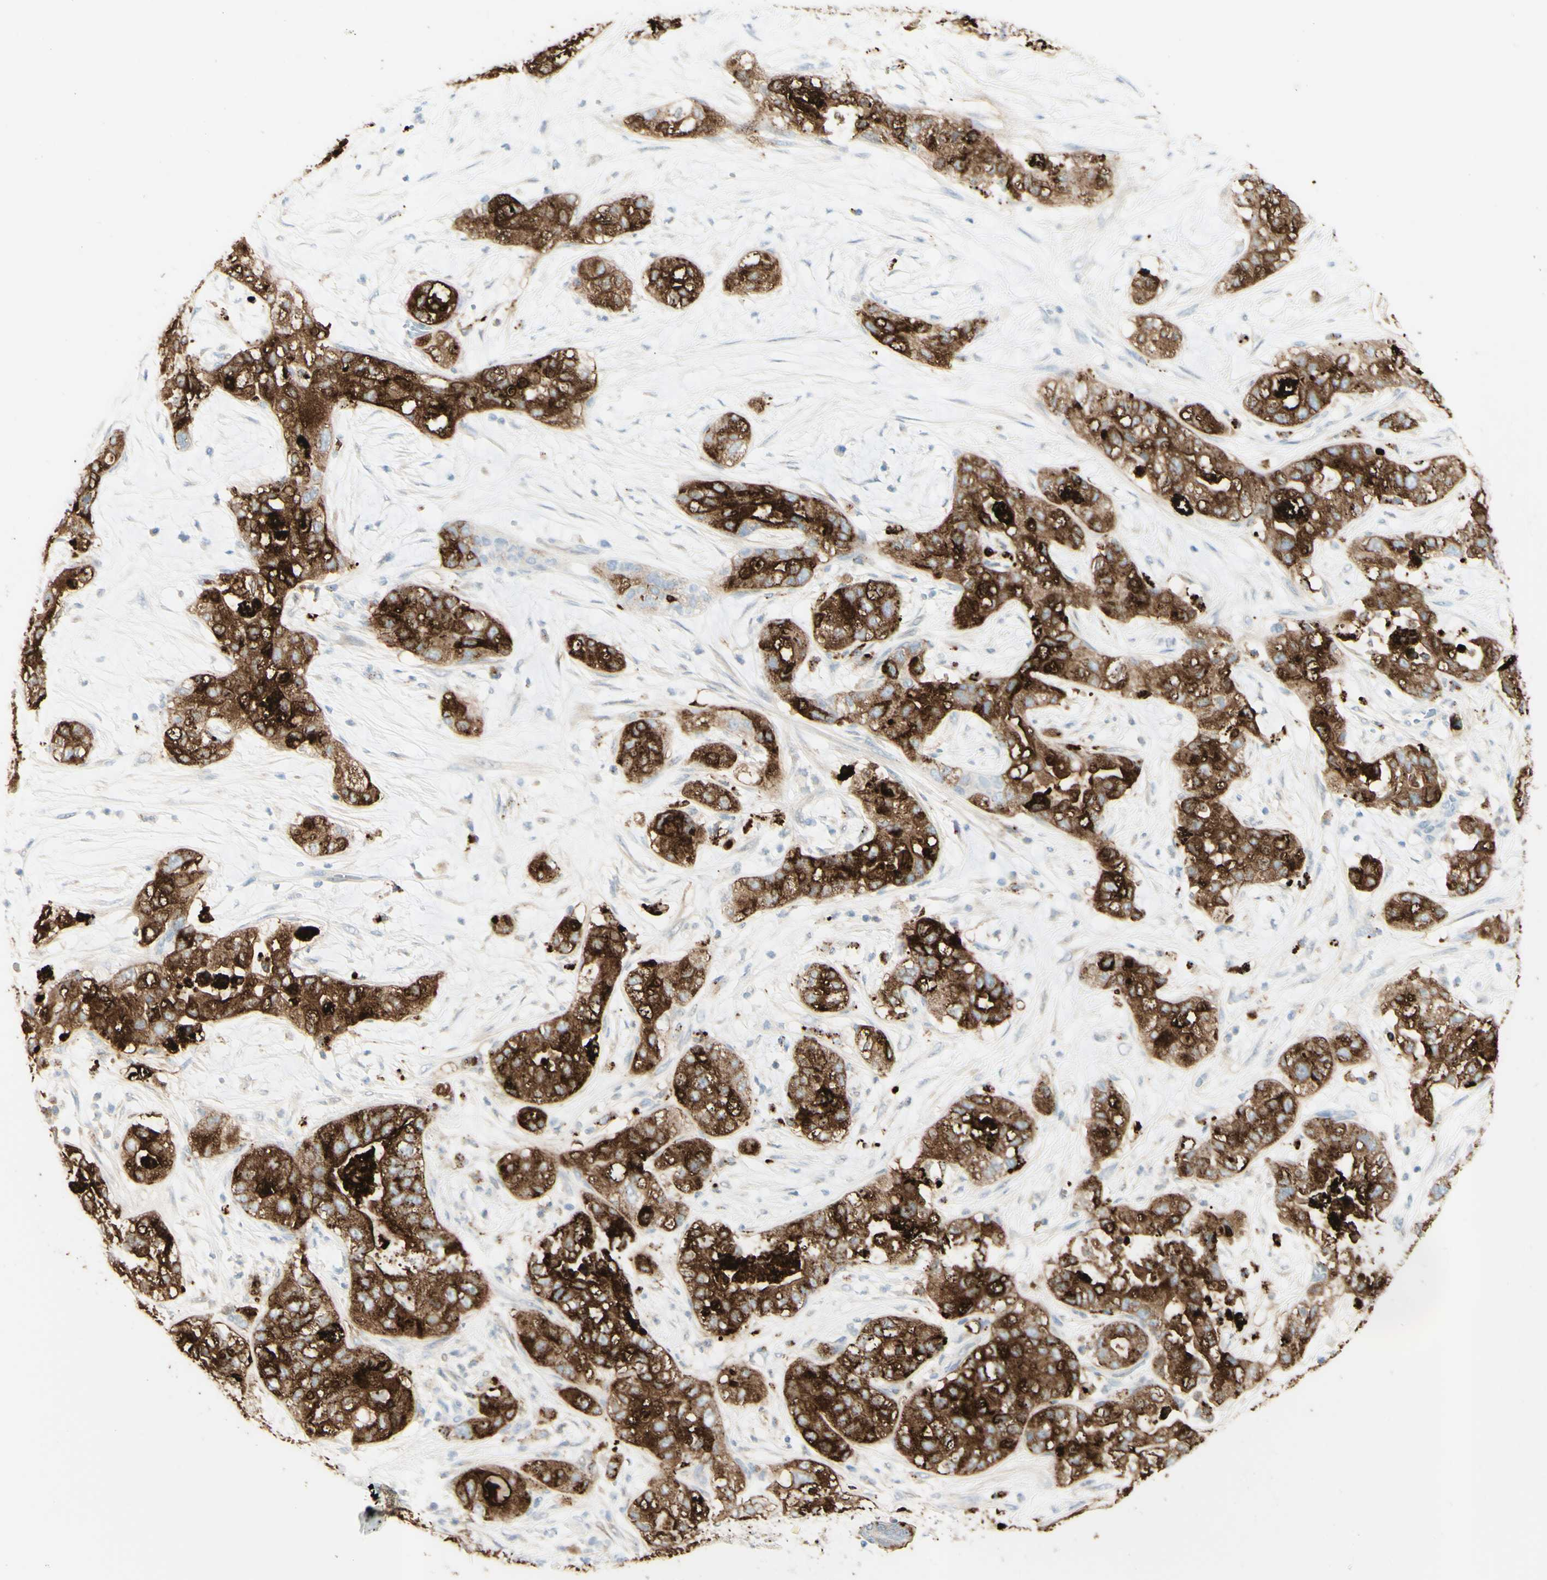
{"staining": {"intensity": "strong", "quantity": ">75%", "location": "cytoplasmic/membranous"}, "tissue": "pancreatic cancer", "cell_type": "Tumor cells", "image_type": "cancer", "snomed": [{"axis": "morphology", "description": "Adenocarcinoma, NOS"}, {"axis": "topography", "description": "Pancreas"}], "caption": "This image shows IHC staining of adenocarcinoma (pancreatic), with high strong cytoplasmic/membranous expression in about >75% of tumor cells.", "gene": "TSPAN1", "patient": {"sex": "female", "age": 78}}